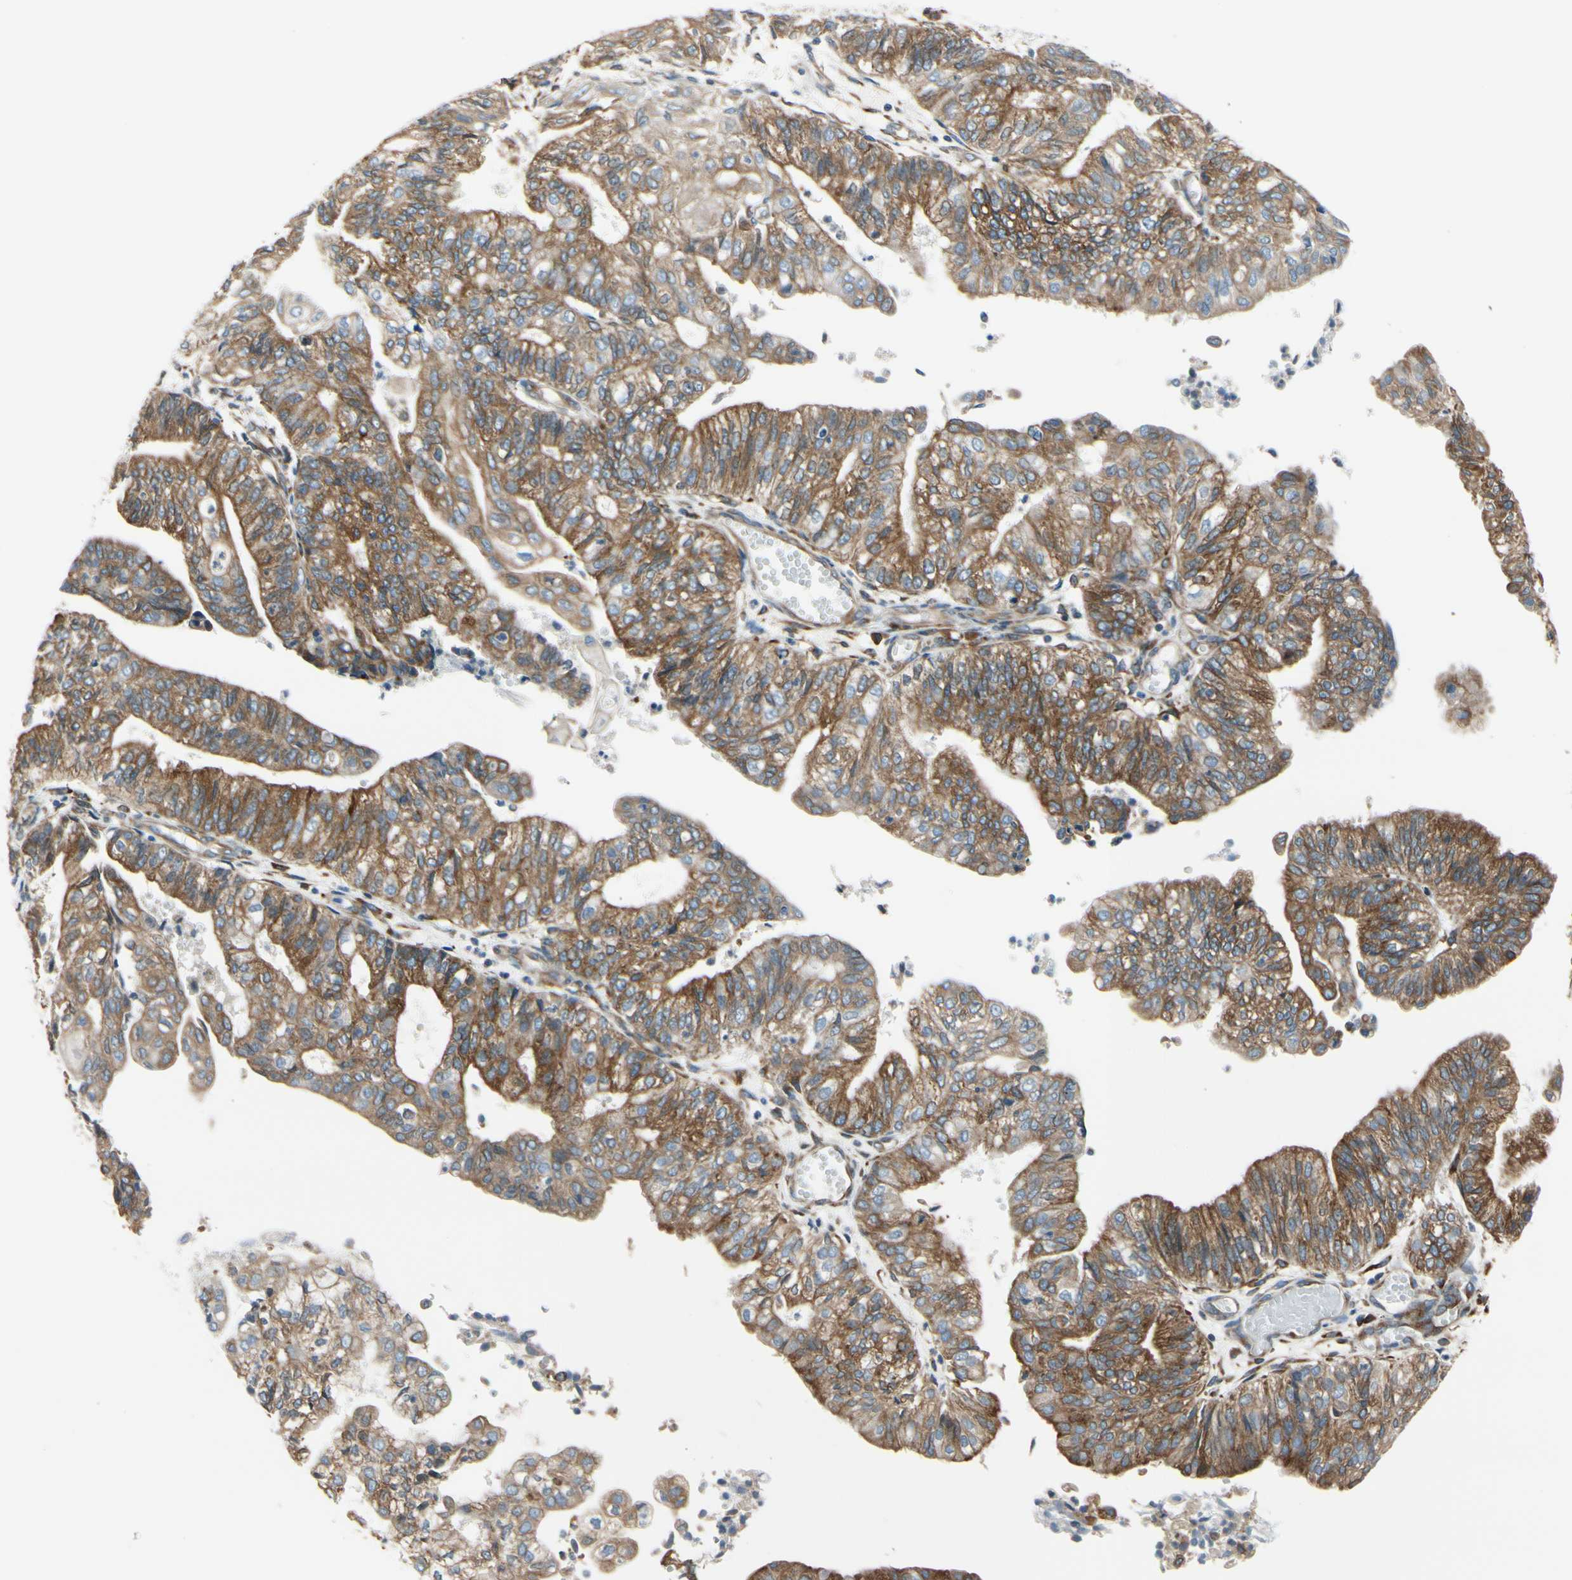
{"staining": {"intensity": "strong", "quantity": "25%-75%", "location": "cytoplasmic/membranous"}, "tissue": "endometrial cancer", "cell_type": "Tumor cells", "image_type": "cancer", "snomed": [{"axis": "morphology", "description": "Adenocarcinoma, NOS"}, {"axis": "topography", "description": "Endometrium"}], "caption": "A high-resolution photomicrograph shows immunohistochemistry (IHC) staining of adenocarcinoma (endometrial), which shows strong cytoplasmic/membranous positivity in approximately 25%-75% of tumor cells.", "gene": "CLCC1", "patient": {"sex": "female", "age": 59}}